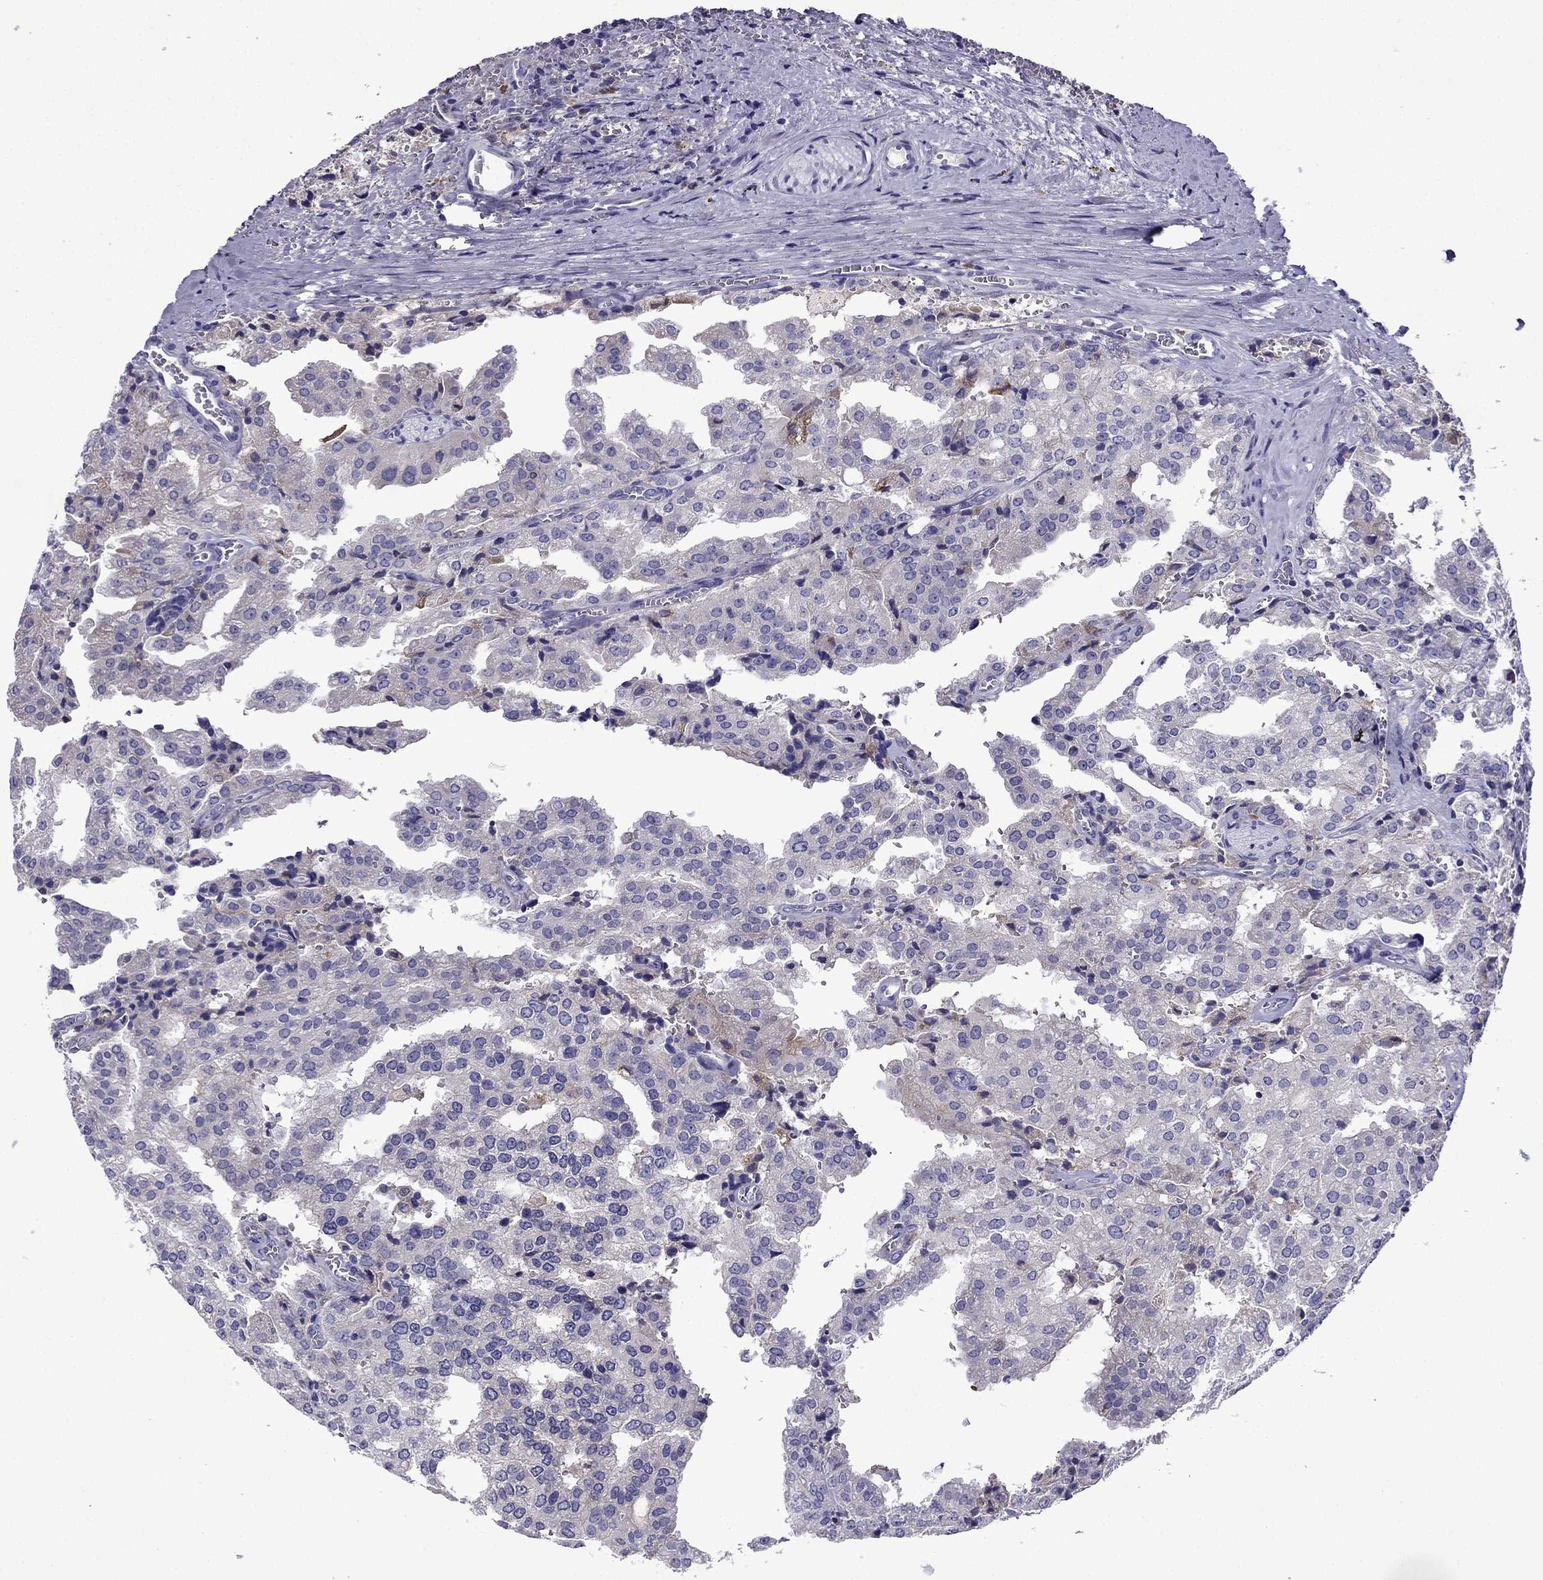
{"staining": {"intensity": "weak", "quantity": "<25%", "location": "cytoplasmic/membranous"}, "tissue": "prostate cancer", "cell_type": "Tumor cells", "image_type": "cancer", "snomed": [{"axis": "morphology", "description": "Adenocarcinoma, High grade"}, {"axis": "topography", "description": "Prostate"}], "caption": "High power microscopy photomicrograph of an immunohistochemistry (IHC) histopathology image of prostate high-grade adenocarcinoma, revealing no significant expression in tumor cells. (Stains: DAB (3,3'-diaminobenzidine) immunohistochemistry (IHC) with hematoxylin counter stain, Microscopy: brightfield microscopy at high magnification).", "gene": "TSSK4", "patient": {"sex": "male", "age": 68}}